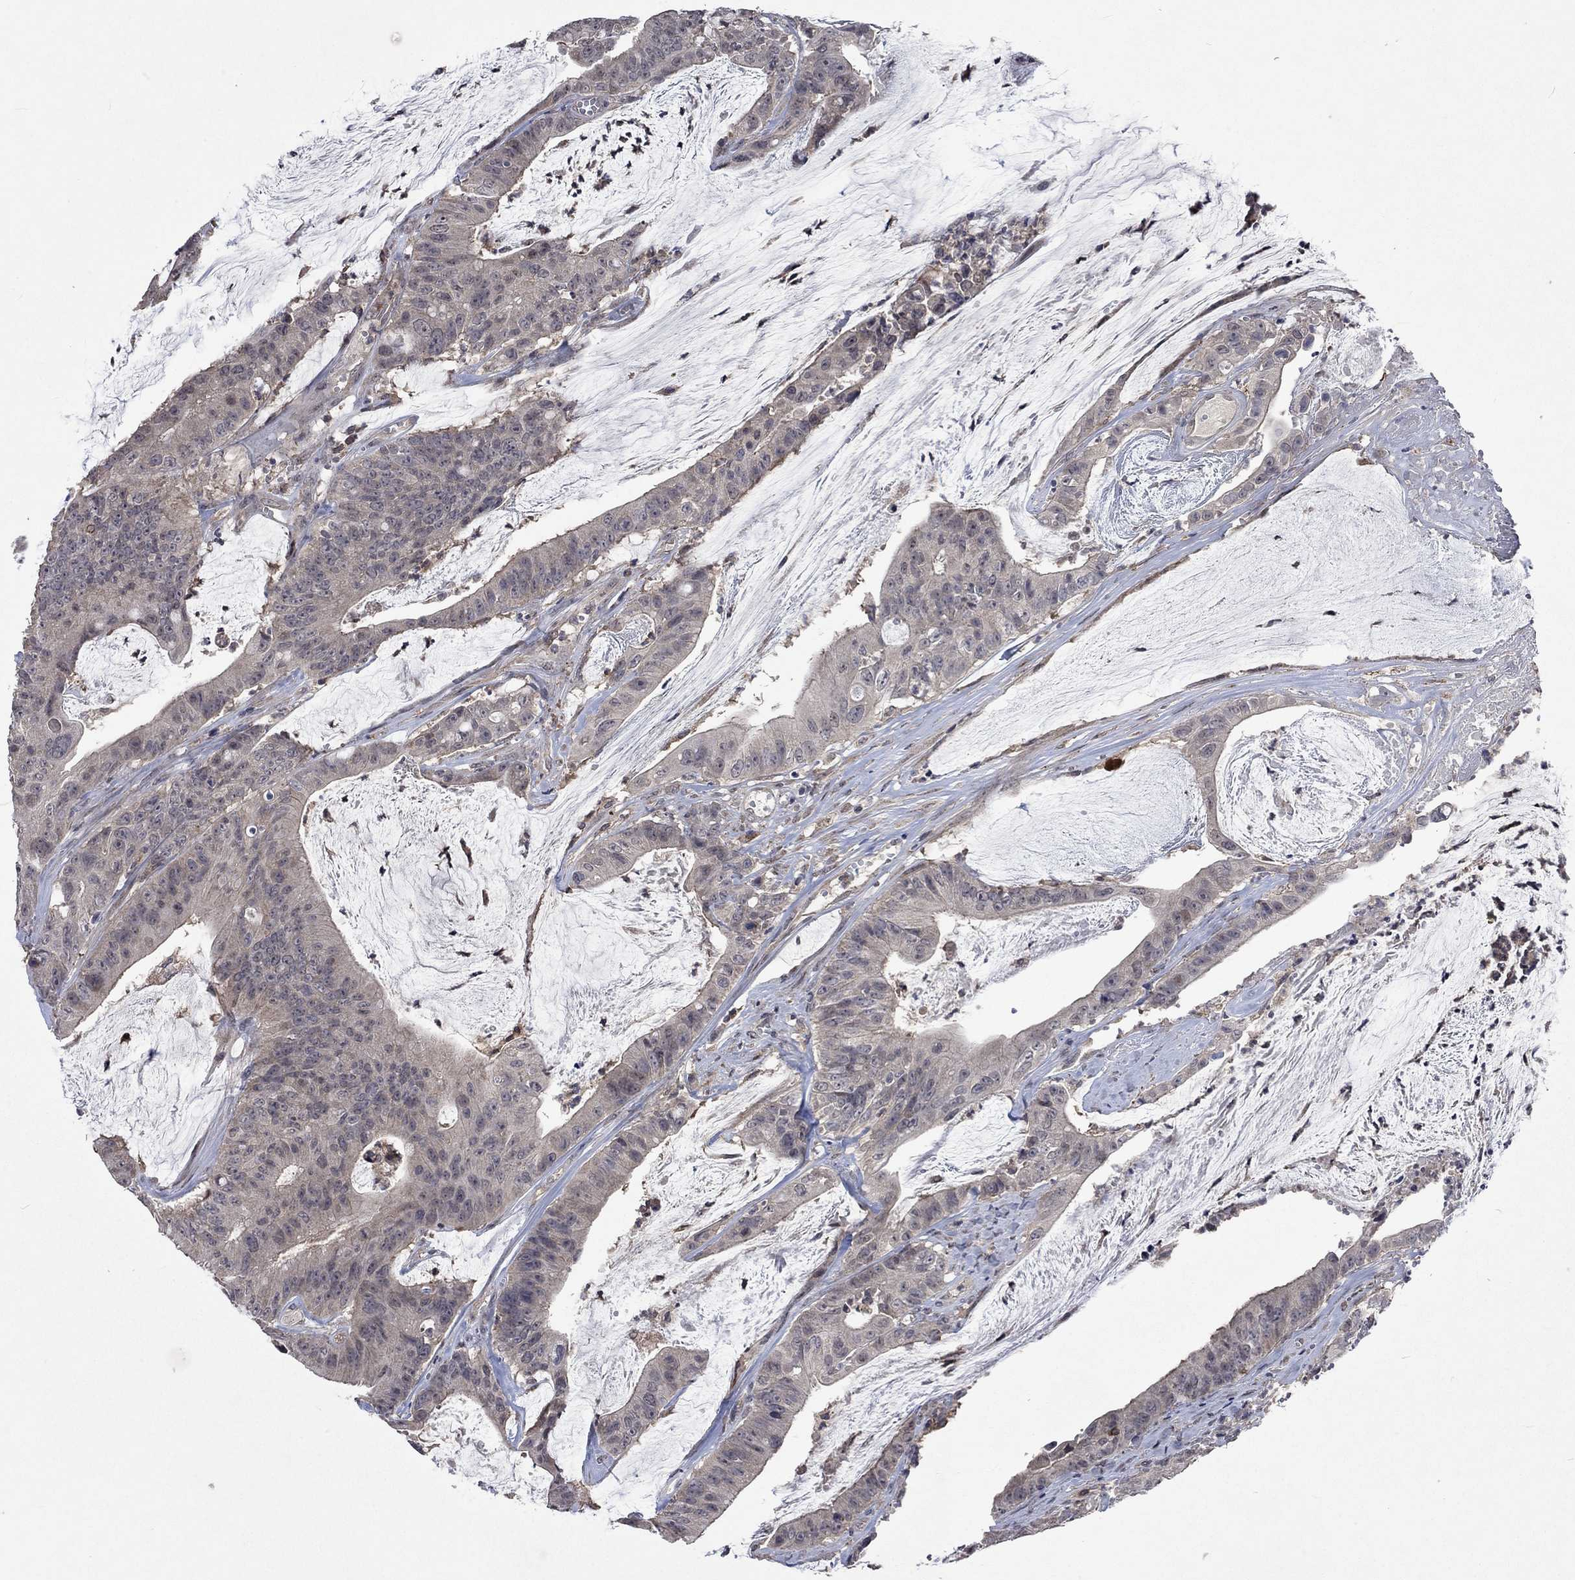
{"staining": {"intensity": "negative", "quantity": "none", "location": "none"}, "tissue": "colorectal cancer", "cell_type": "Tumor cells", "image_type": "cancer", "snomed": [{"axis": "morphology", "description": "Adenocarcinoma, NOS"}, {"axis": "topography", "description": "Colon"}], "caption": "Human adenocarcinoma (colorectal) stained for a protein using immunohistochemistry exhibits no positivity in tumor cells.", "gene": "PPP1R9A", "patient": {"sex": "female", "age": 69}}